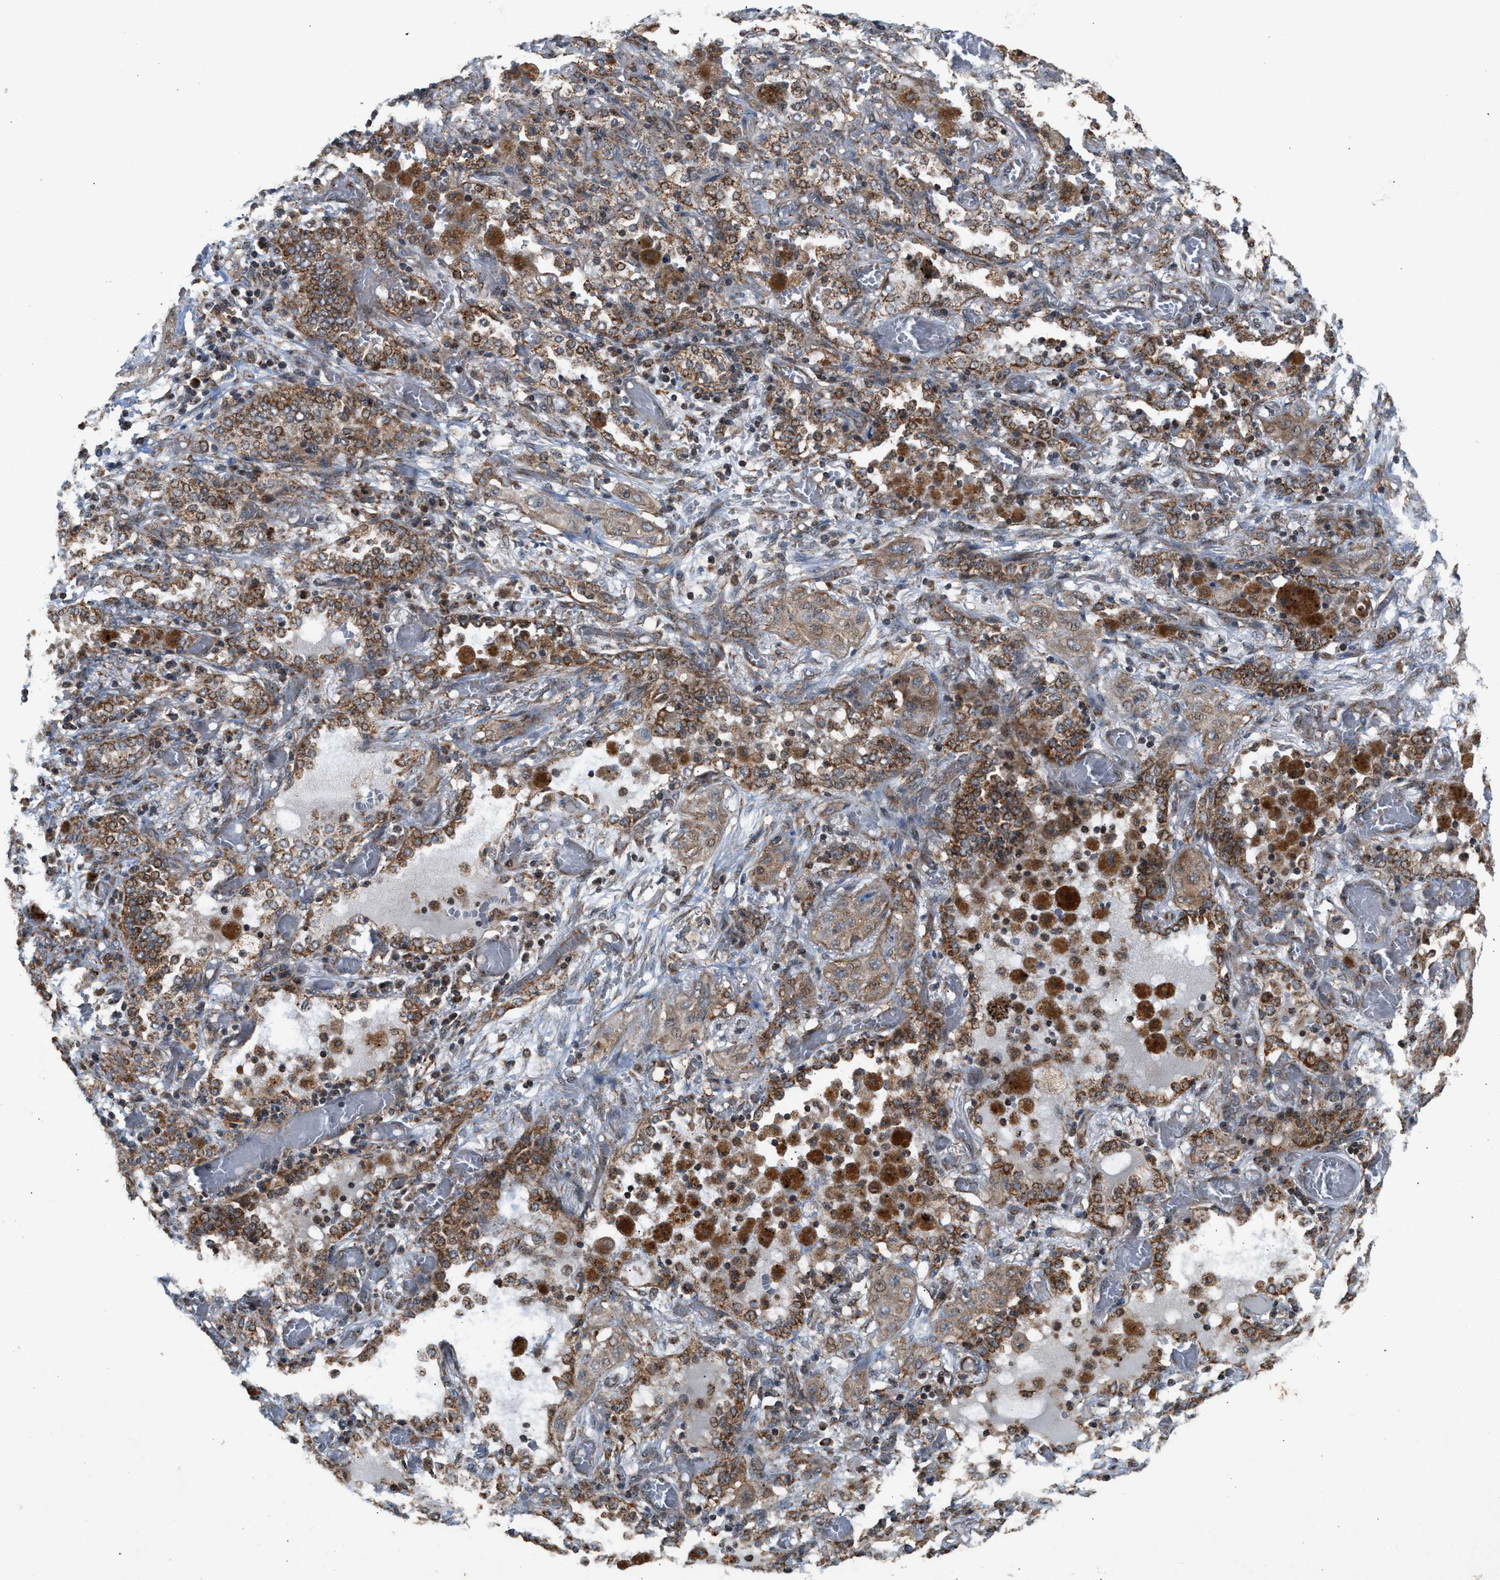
{"staining": {"intensity": "weak", "quantity": ">75%", "location": "cytoplasmic/membranous"}, "tissue": "lung cancer", "cell_type": "Tumor cells", "image_type": "cancer", "snomed": [{"axis": "morphology", "description": "Squamous cell carcinoma, NOS"}, {"axis": "topography", "description": "Lung"}], "caption": "An immunohistochemistry (IHC) photomicrograph of tumor tissue is shown. Protein staining in brown labels weak cytoplasmic/membranous positivity in squamous cell carcinoma (lung) within tumor cells. The protein is stained brown, and the nuclei are stained in blue (DAB IHC with brightfield microscopy, high magnification).", "gene": "SGSM2", "patient": {"sex": "female", "age": 47}}